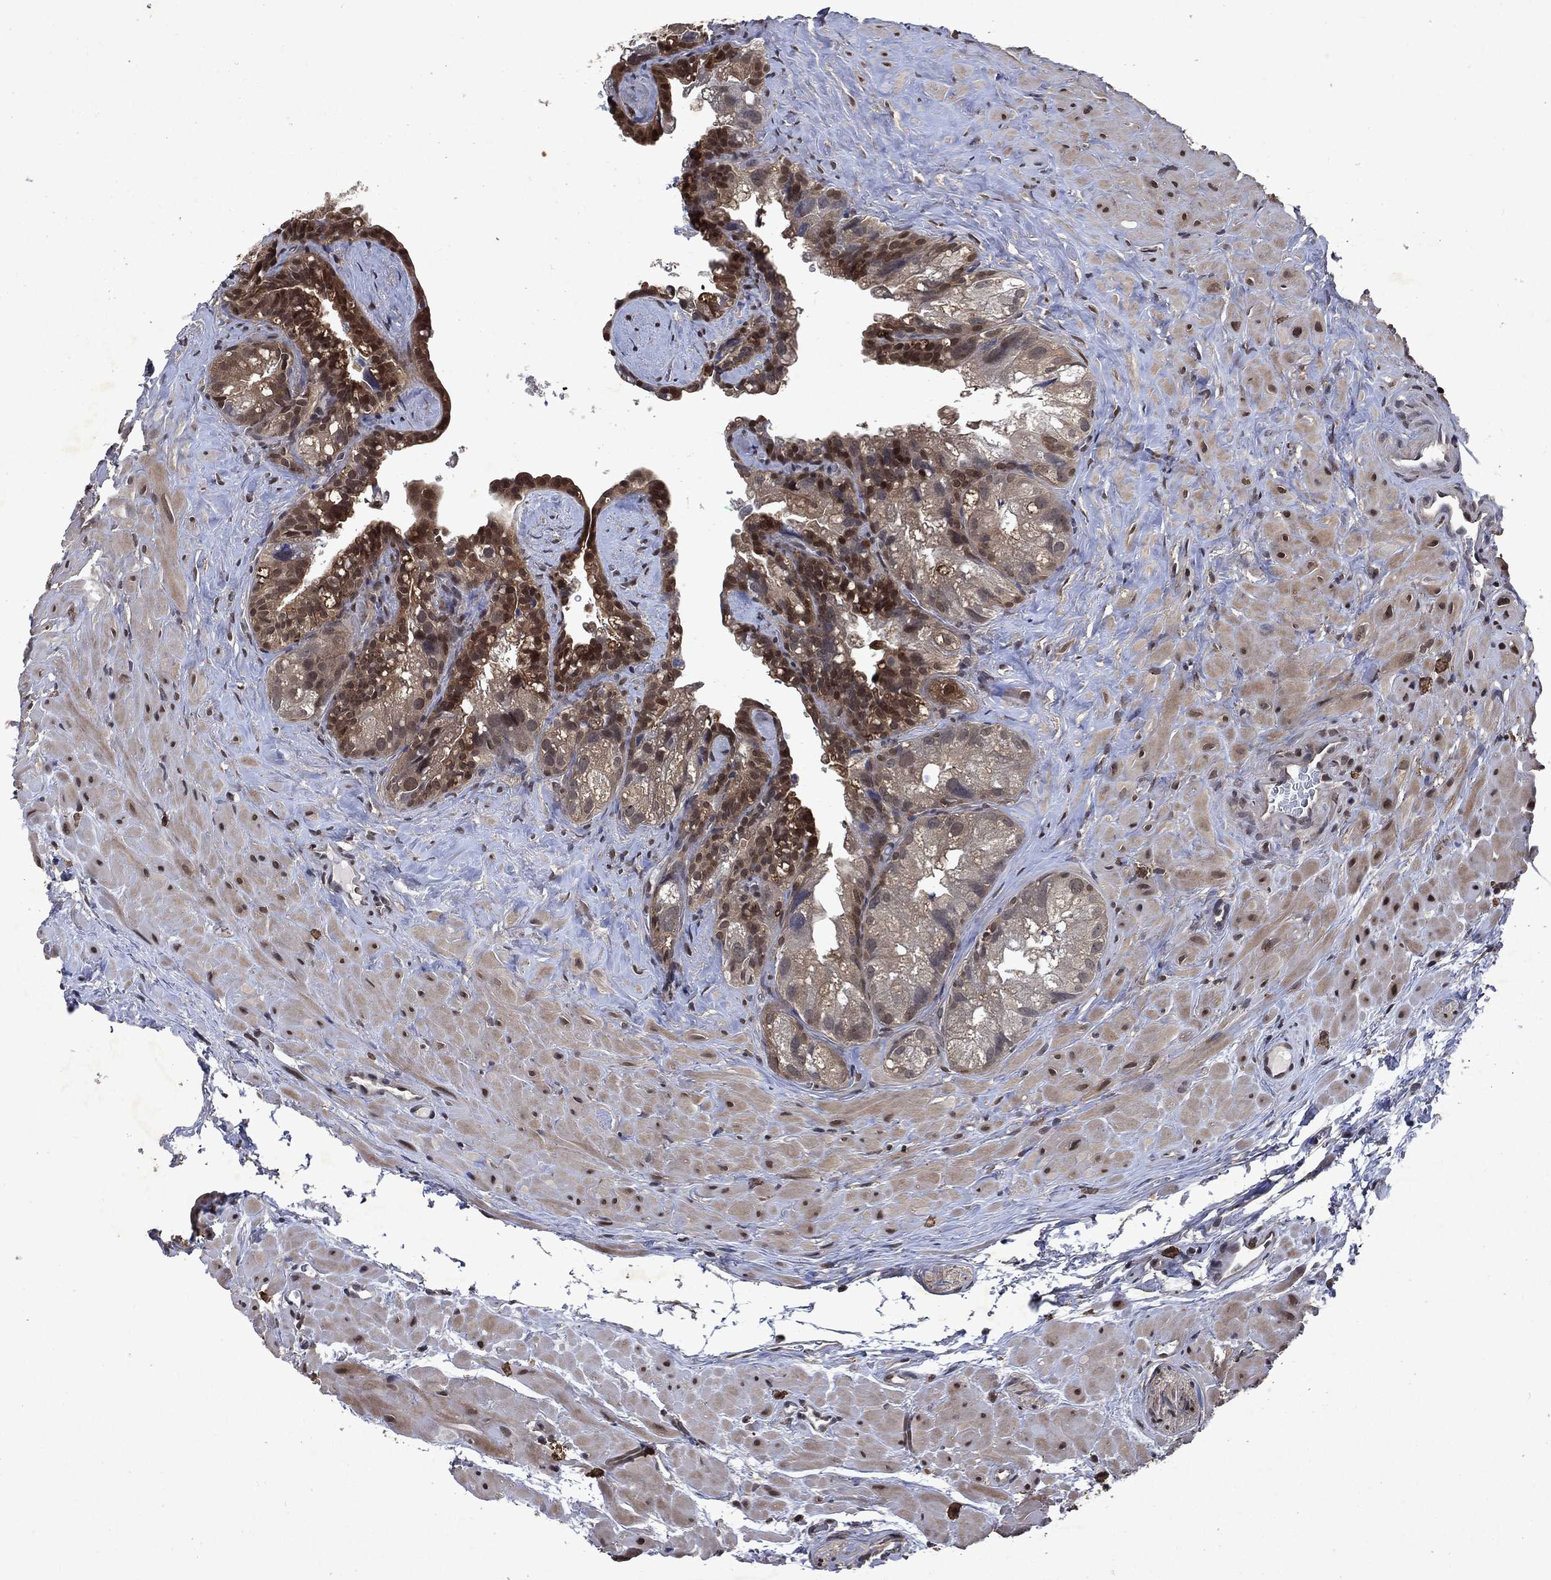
{"staining": {"intensity": "moderate", "quantity": ">75%", "location": "cytoplasmic/membranous,nuclear"}, "tissue": "seminal vesicle", "cell_type": "Glandular cells", "image_type": "normal", "snomed": [{"axis": "morphology", "description": "Normal tissue, NOS"}, {"axis": "topography", "description": "Seminal veicle"}], "caption": "About >75% of glandular cells in normal human seminal vesicle display moderate cytoplasmic/membranous,nuclear protein staining as visualized by brown immunohistochemical staining.", "gene": "MTAP", "patient": {"sex": "male", "age": 72}}